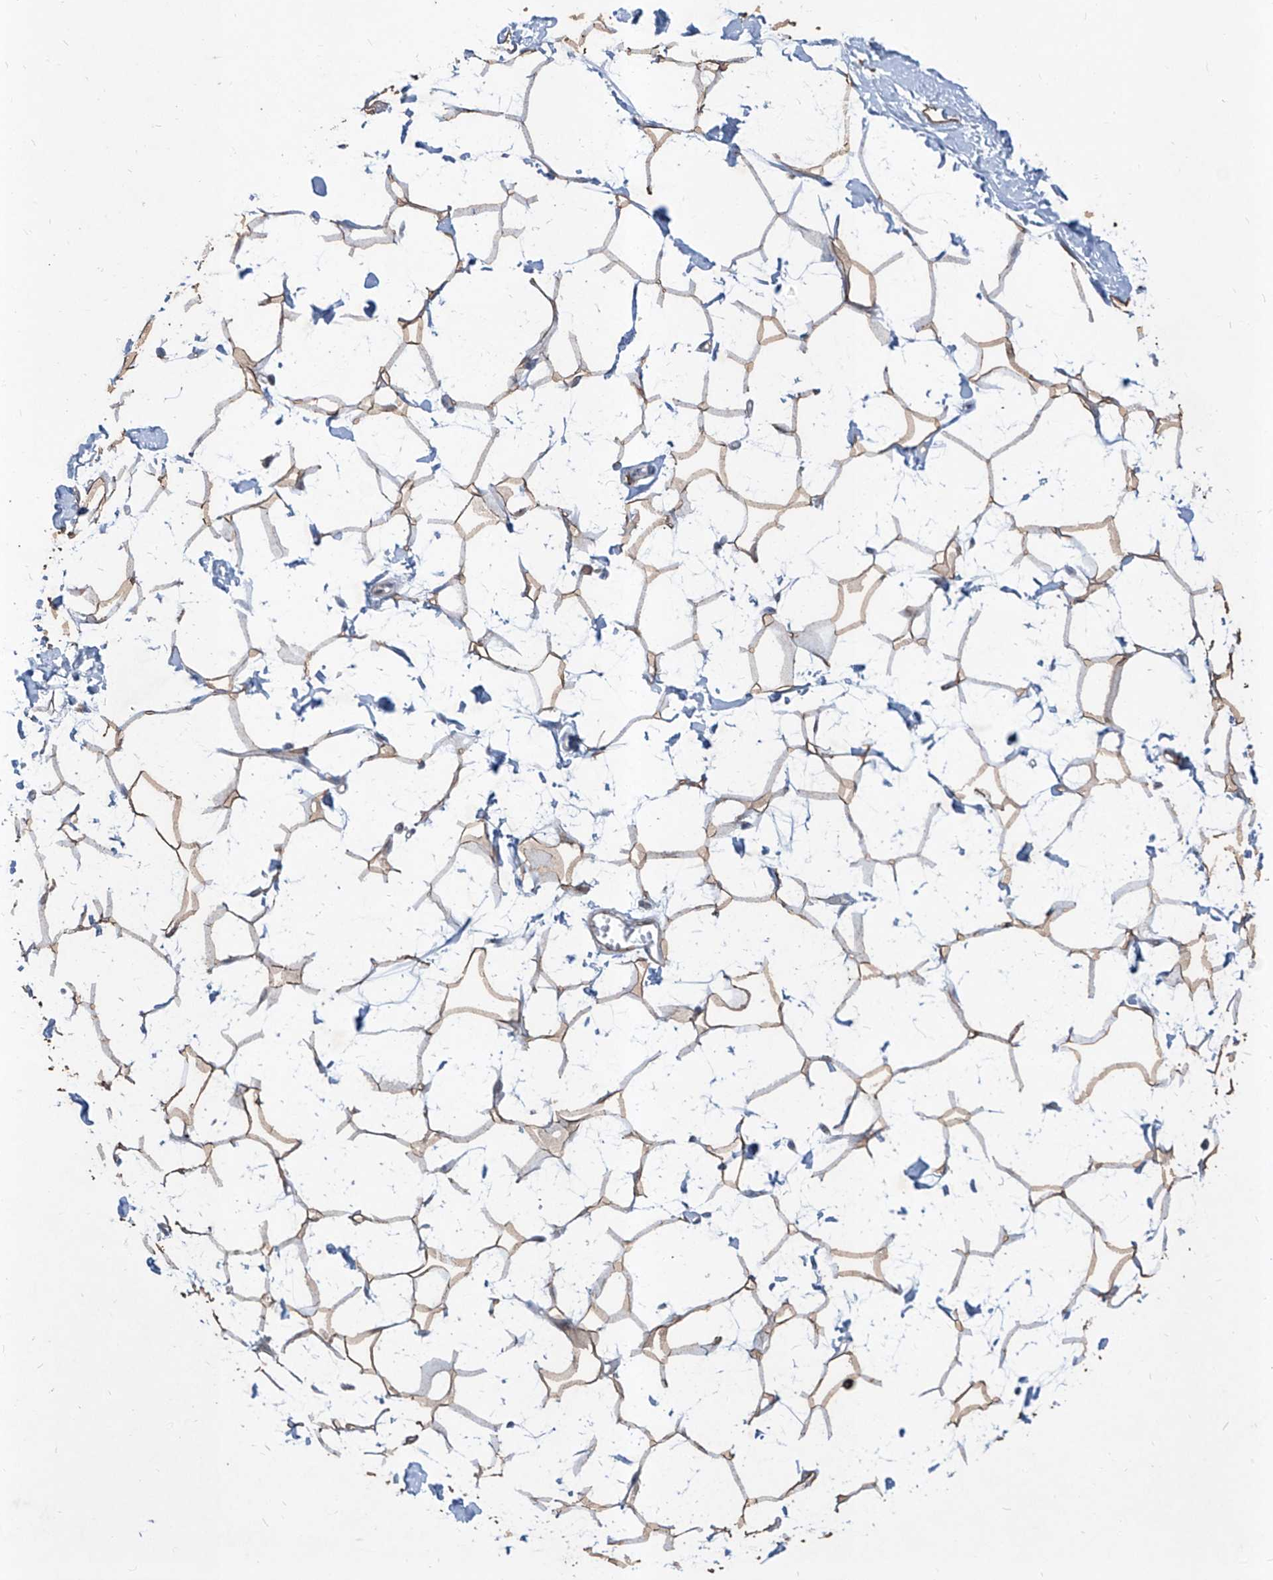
{"staining": {"intensity": "moderate", "quantity": ">75%", "location": "cytoplasmic/membranous"}, "tissue": "breast", "cell_type": "Adipocytes", "image_type": "normal", "snomed": [{"axis": "morphology", "description": "Normal tissue, NOS"}, {"axis": "topography", "description": "Breast"}], "caption": "The histopathology image displays a brown stain indicating the presence of a protein in the cytoplasmic/membranous of adipocytes in breast. The protein of interest is stained brown, and the nuclei are stained in blue (DAB (3,3'-diaminobenzidine) IHC with brightfield microscopy, high magnification).", "gene": "ZBTB48", "patient": {"sex": "female", "age": 26}}